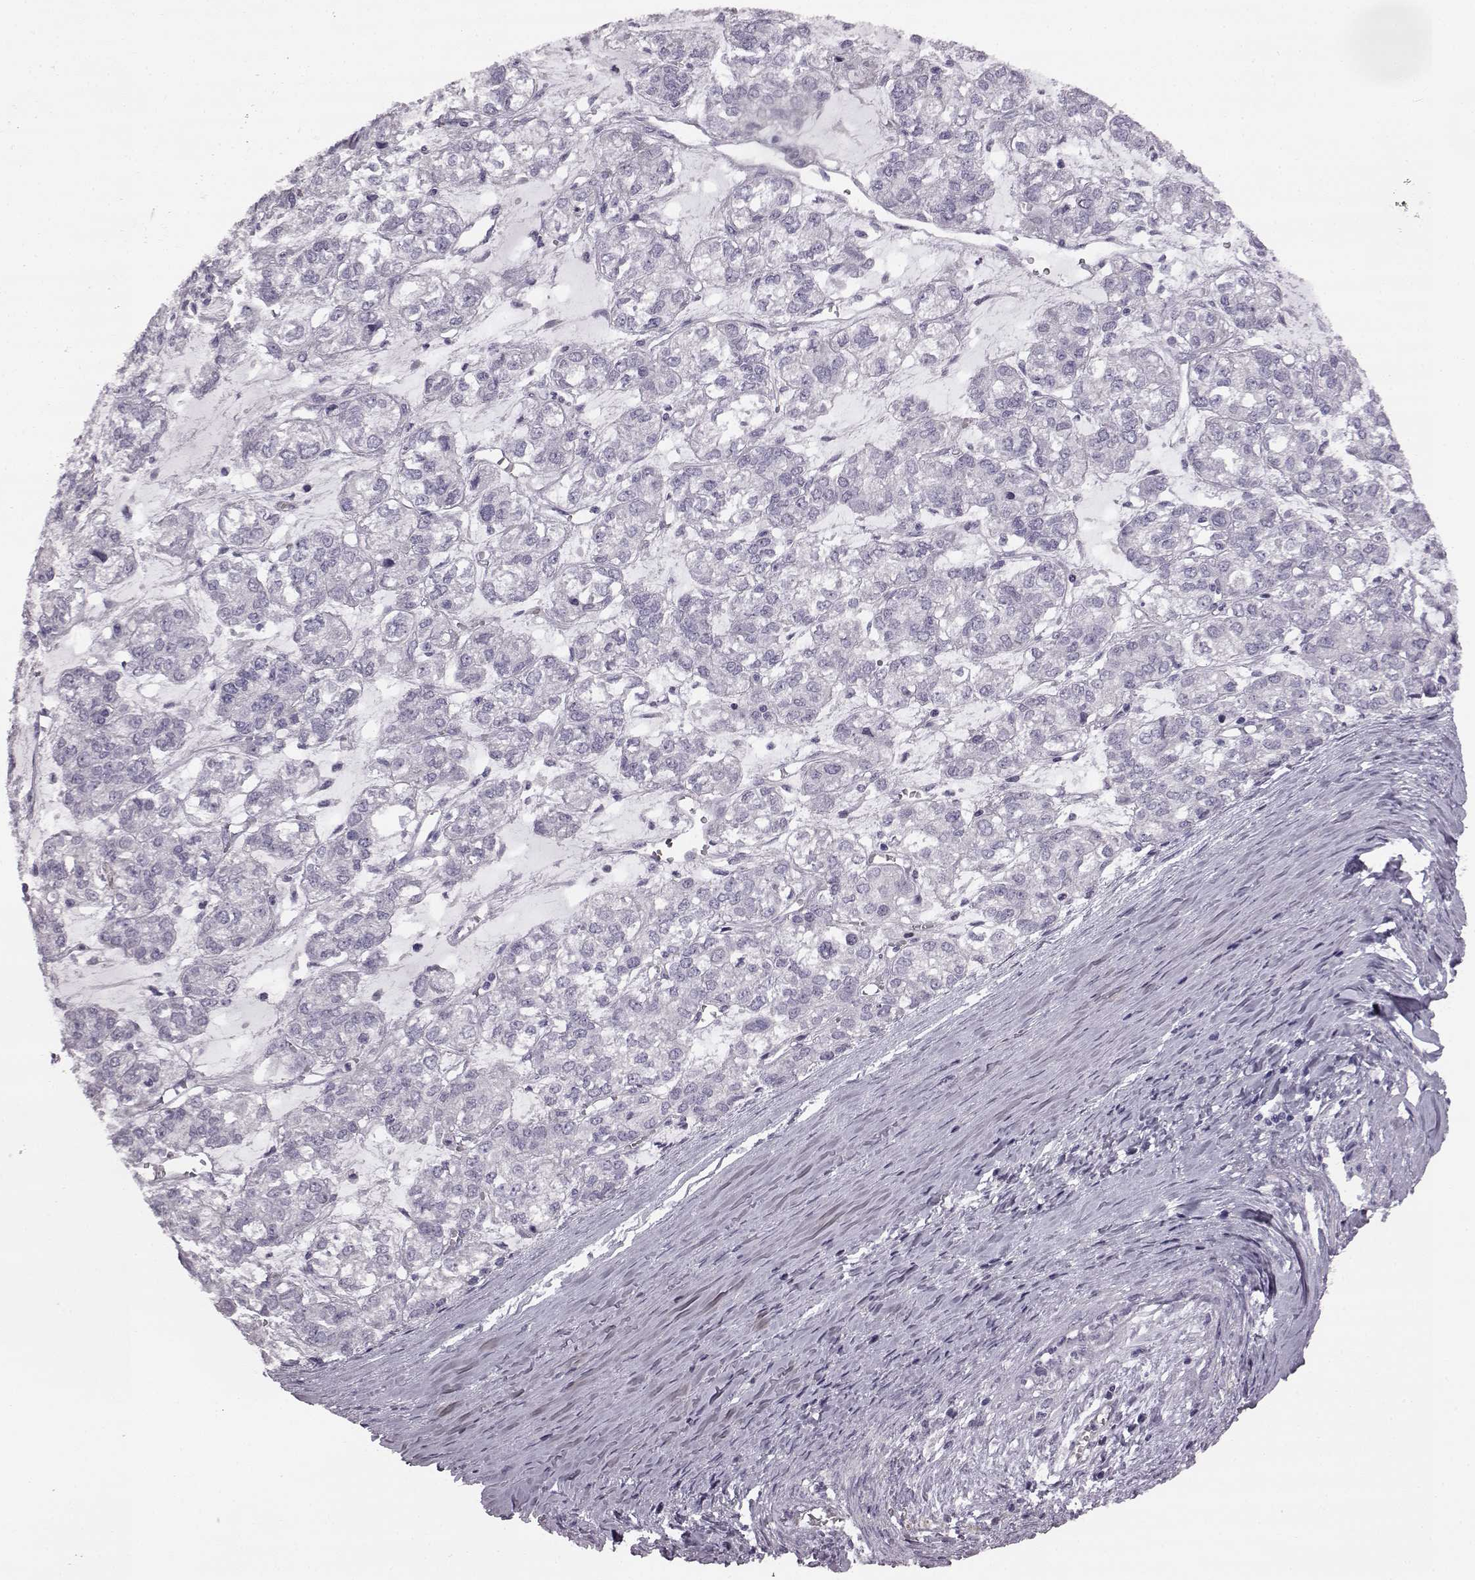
{"staining": {"intensity": "negative", "quantity": "none", "location": "none"}, "tissue": "ovarian cancer", "cell_type": "Tumor cells", "image_type": "cancer", "snomed": [{"axis": "morphology", "description": "Carcinoma, endometroid"}, {"axis": "topography", "description": "Ovary"}], "caption": "DAB (3,3'-diaminobenzidine) immunohistochemical staining of human ovarian cancer (endometroid carcinoma) reveals no significant staining in tumor cells.", "gene": "ODAD4", "patient": {"sex": "female", "age": 64}}